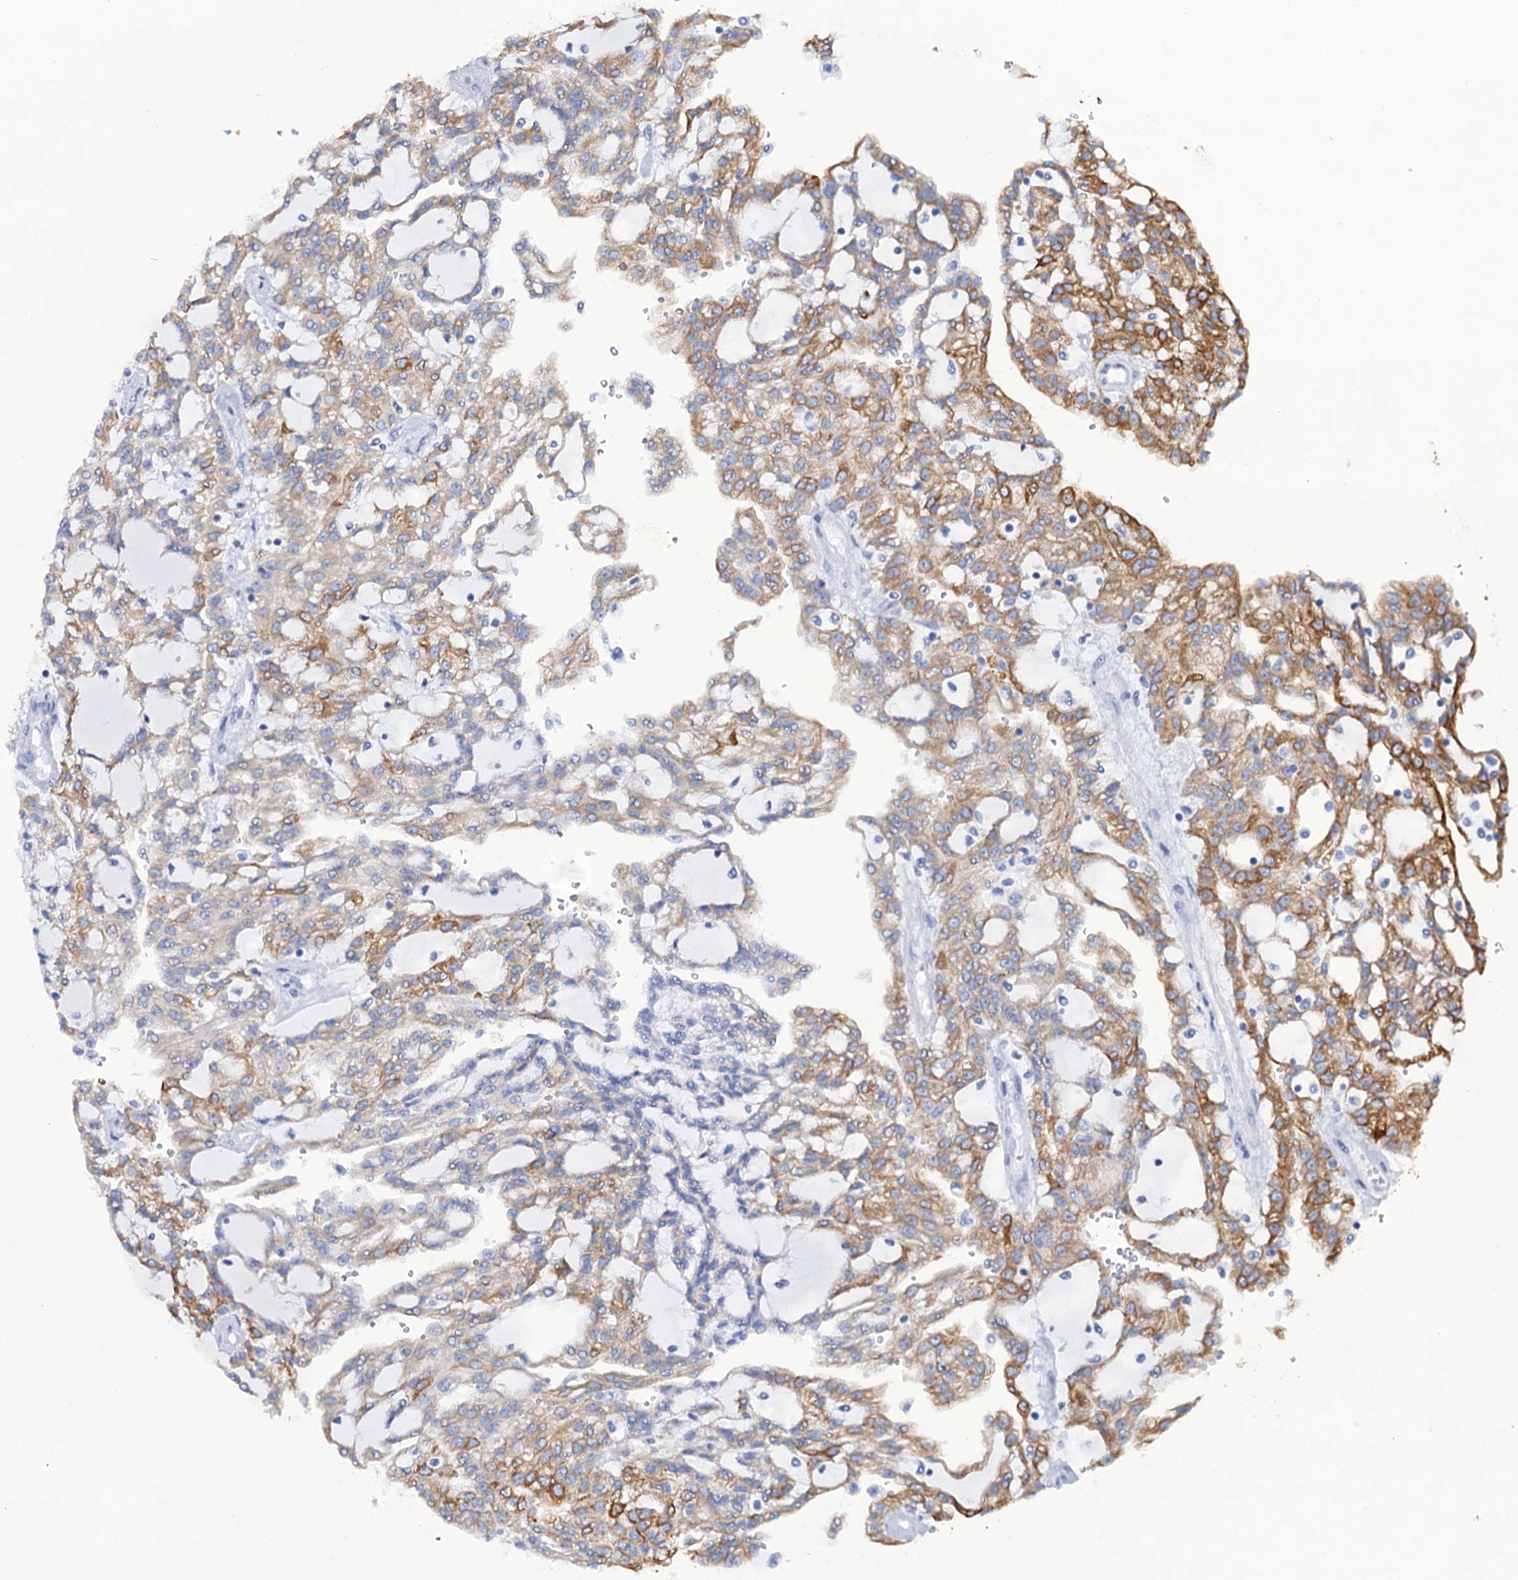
{"staining": {"intensity": "moderate", "quantity": "25%-75%", "location": "cytoplasmic/membranous"}, "tissue": "renal cancer", "cell_type": "Tumor cells", "image_type": "cancer", "snomed": [{"axis": "morphology", "description": "Adenocarcinoma, NOS"}, {"axis": "topography", "description": "Kidney"}], "caption": "Renal adenocarcinoma stained for a protein (brown) shows moderate cytoplasmic/membranous positive staining in about 25%-75% of tumor cells.", "gene": "RAB3IP", "patient": {"sex": "male", "age": 63}}